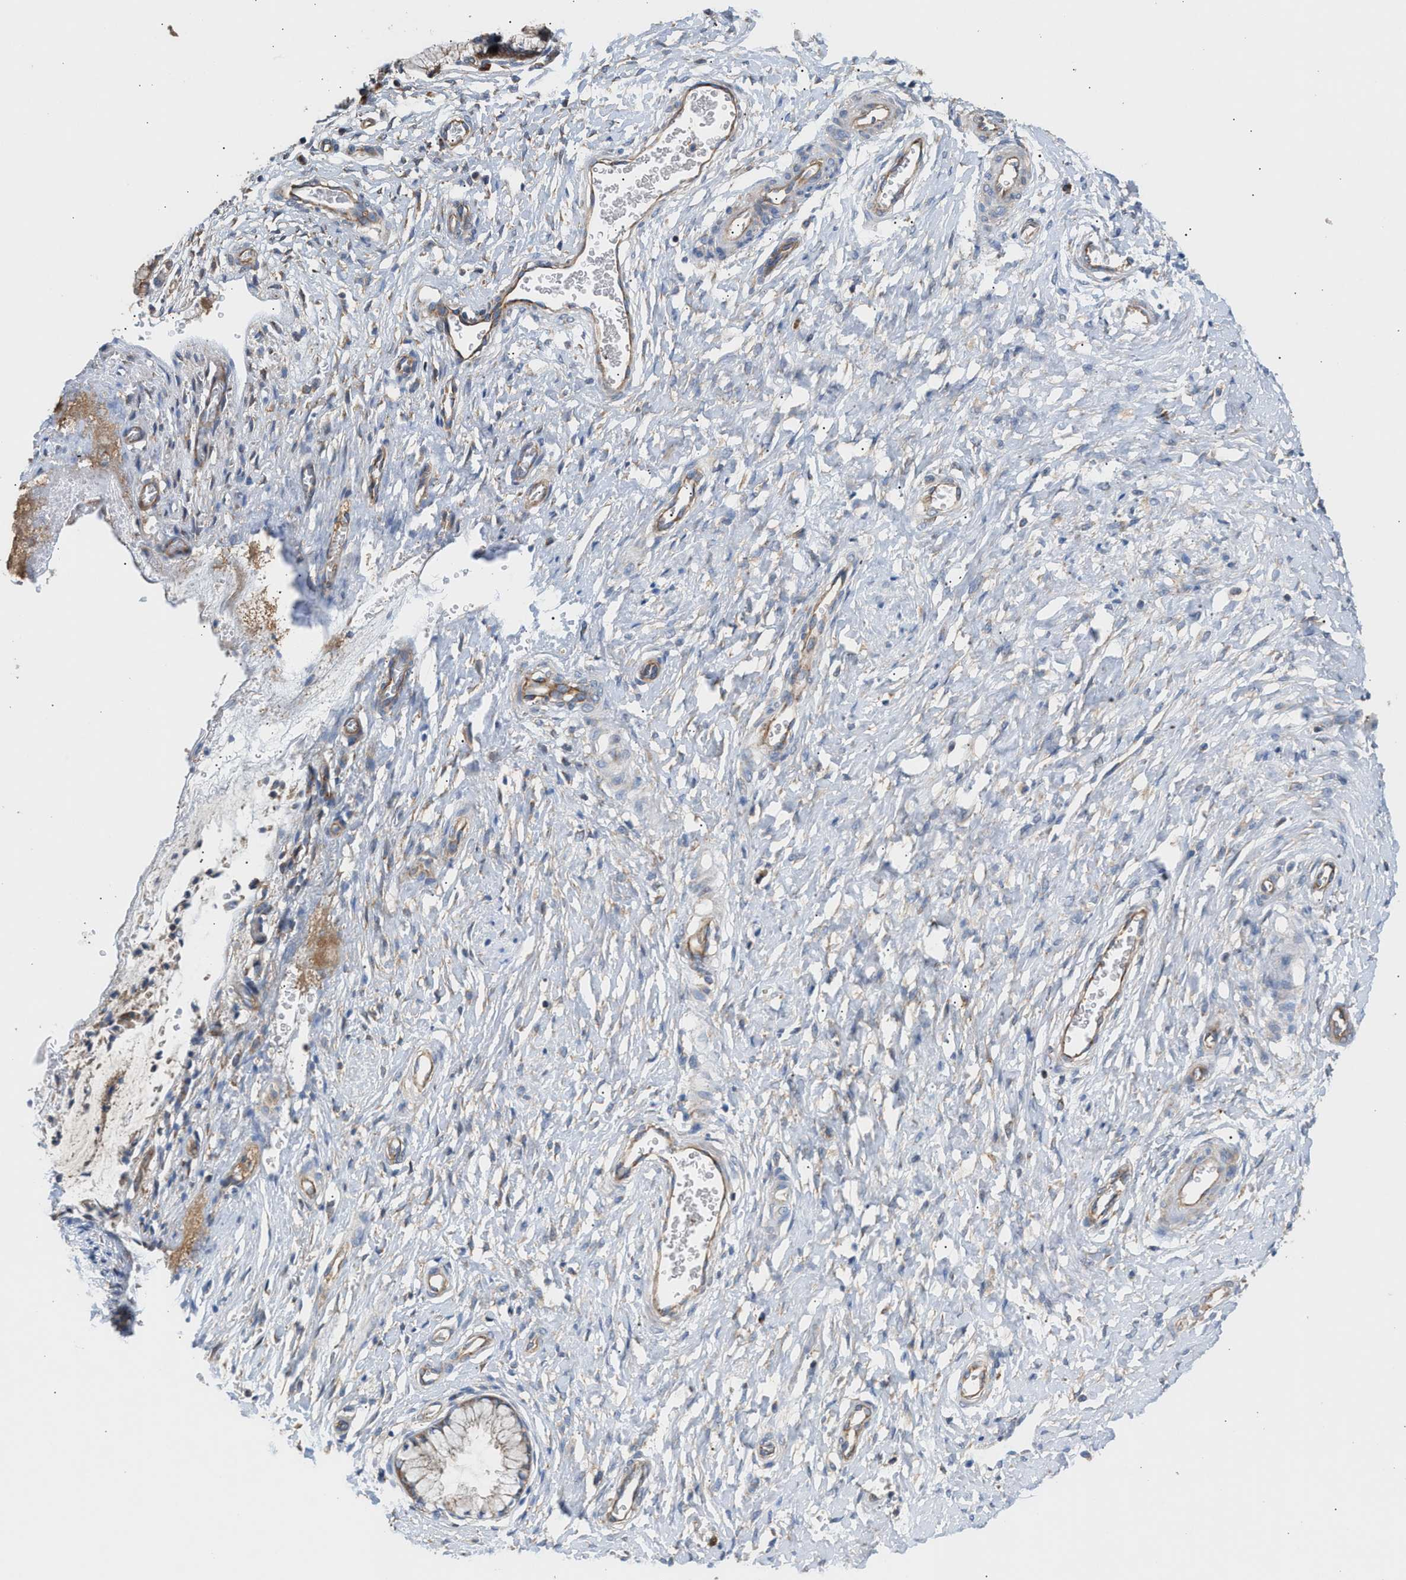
{"staining": {"intensity": "weak", "quantity": ">75%", "location": "cytoplasmic/membranous"}, "tissue": "cervix", "cell_type": "Glandular cells", "image_type": "normal", "snomed": [{"axis": "morphology", "description": "Normal tissue, NOS"}, {"axis": "topography", "description": "Cervix"}], "caption": "About >75% of glandular cells in normal cervix reveal weak cytoplasmic/membranous protein expression as visualized by brown immunohistochemical staining.", "gene": "OXSM", "patient": {"sex": "female", "age": 55}}